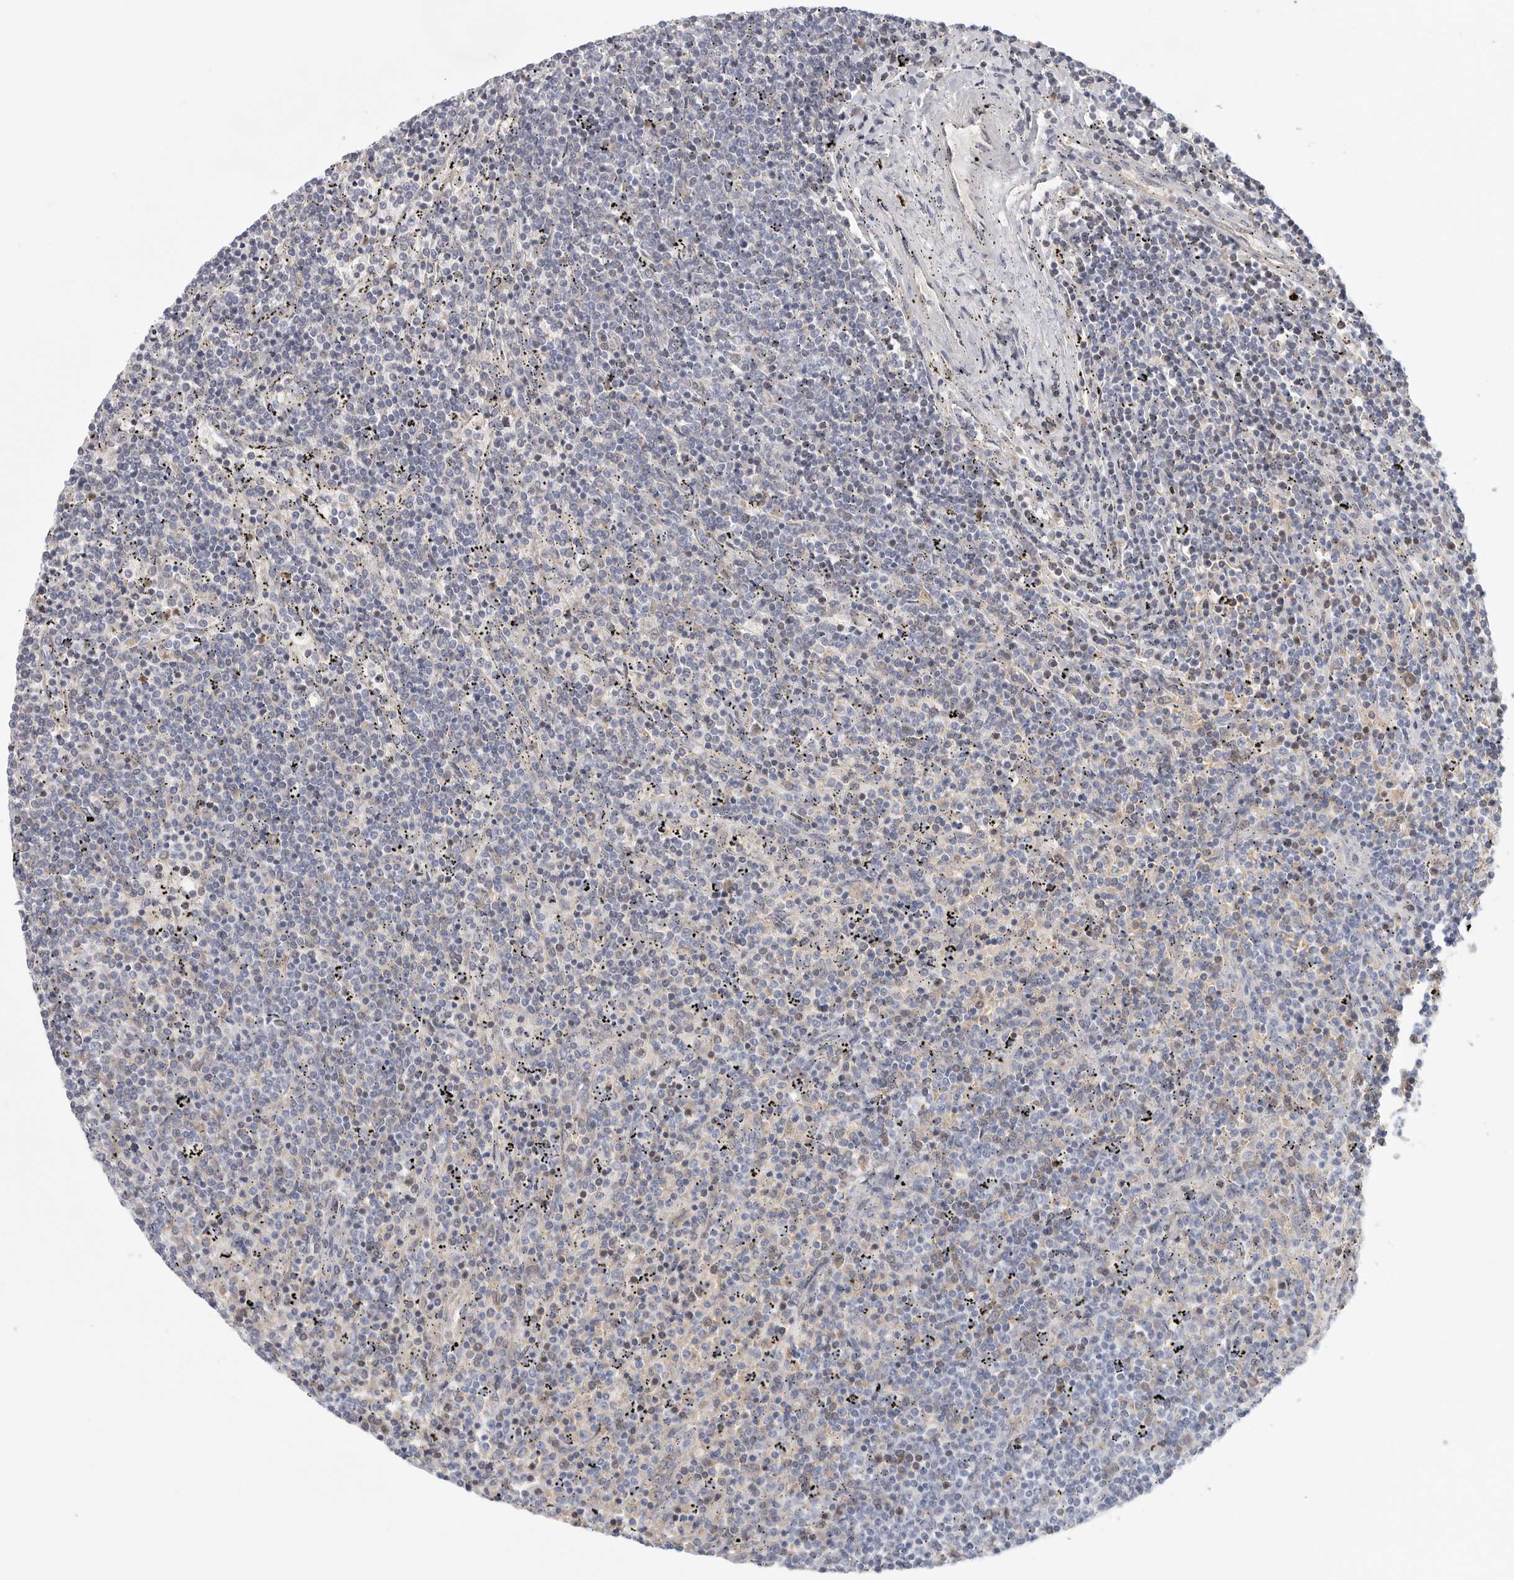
{"staining": {"intensity": "negative", "quantity": "none", "location": "none"}, "tissue": "lymphoma", "cell_type": "Tumor cells", "image_type": "cancer", "snomed": [{"axis": "morphology", "description": "Malignant lymphoma, non-Hodgkin's type, Low grade"}, {"axis": "topography", "description": "Spleen"}], "caption": "A histopathology image of human low-grade malignant lymphoma, non-Hodgkin's type is negative for staining in tumor cells. (Immunohistochemistry (ihc), brightfield microscopy, high magnification).", "gene": "DNAJC11", "patient": {"sex": "female", "age": 50}}